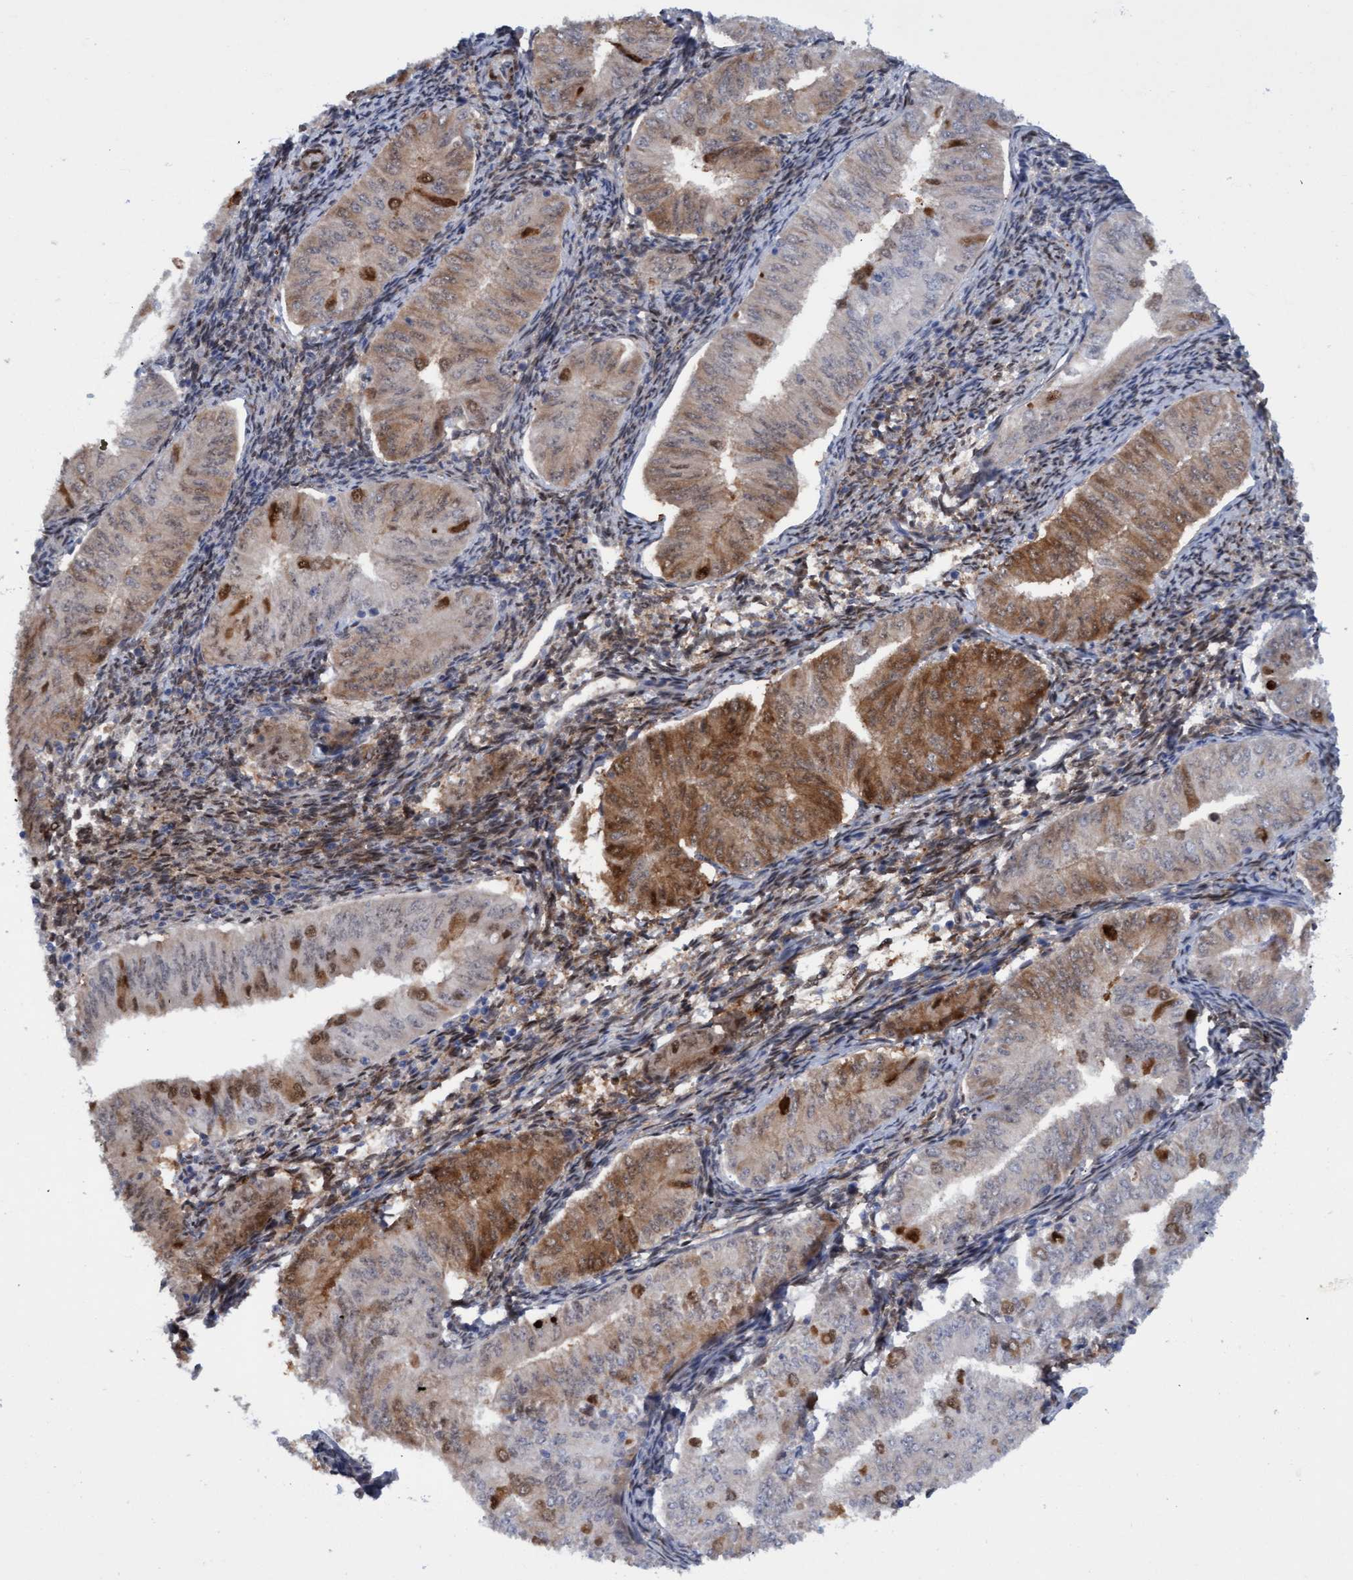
{"staining": {"intensity": "moderate", "quantity": "25%-75%", "location": "cytoplasmic/membranous,nuclear"}, "tissue": "endometrial cancer", "cell_type": "Tumor cells", "image_type": "cancer", "snomed": [{"axis": "morphology", "description": "Normal tissue, NOS"}, {"axis": "morphology", "description": "Adenocarcinoma, NOS"}, {"axis": "topography", "description": "Endometrium"}], "caption": "The immunohistochemical stain labels moderate cytoplasmic/membranous and nuclear staining in tumor cells of endometrial adenocarcinoma tissue.", "gene": "PINX1", "patient": {"sex": "female", "age": 53}}